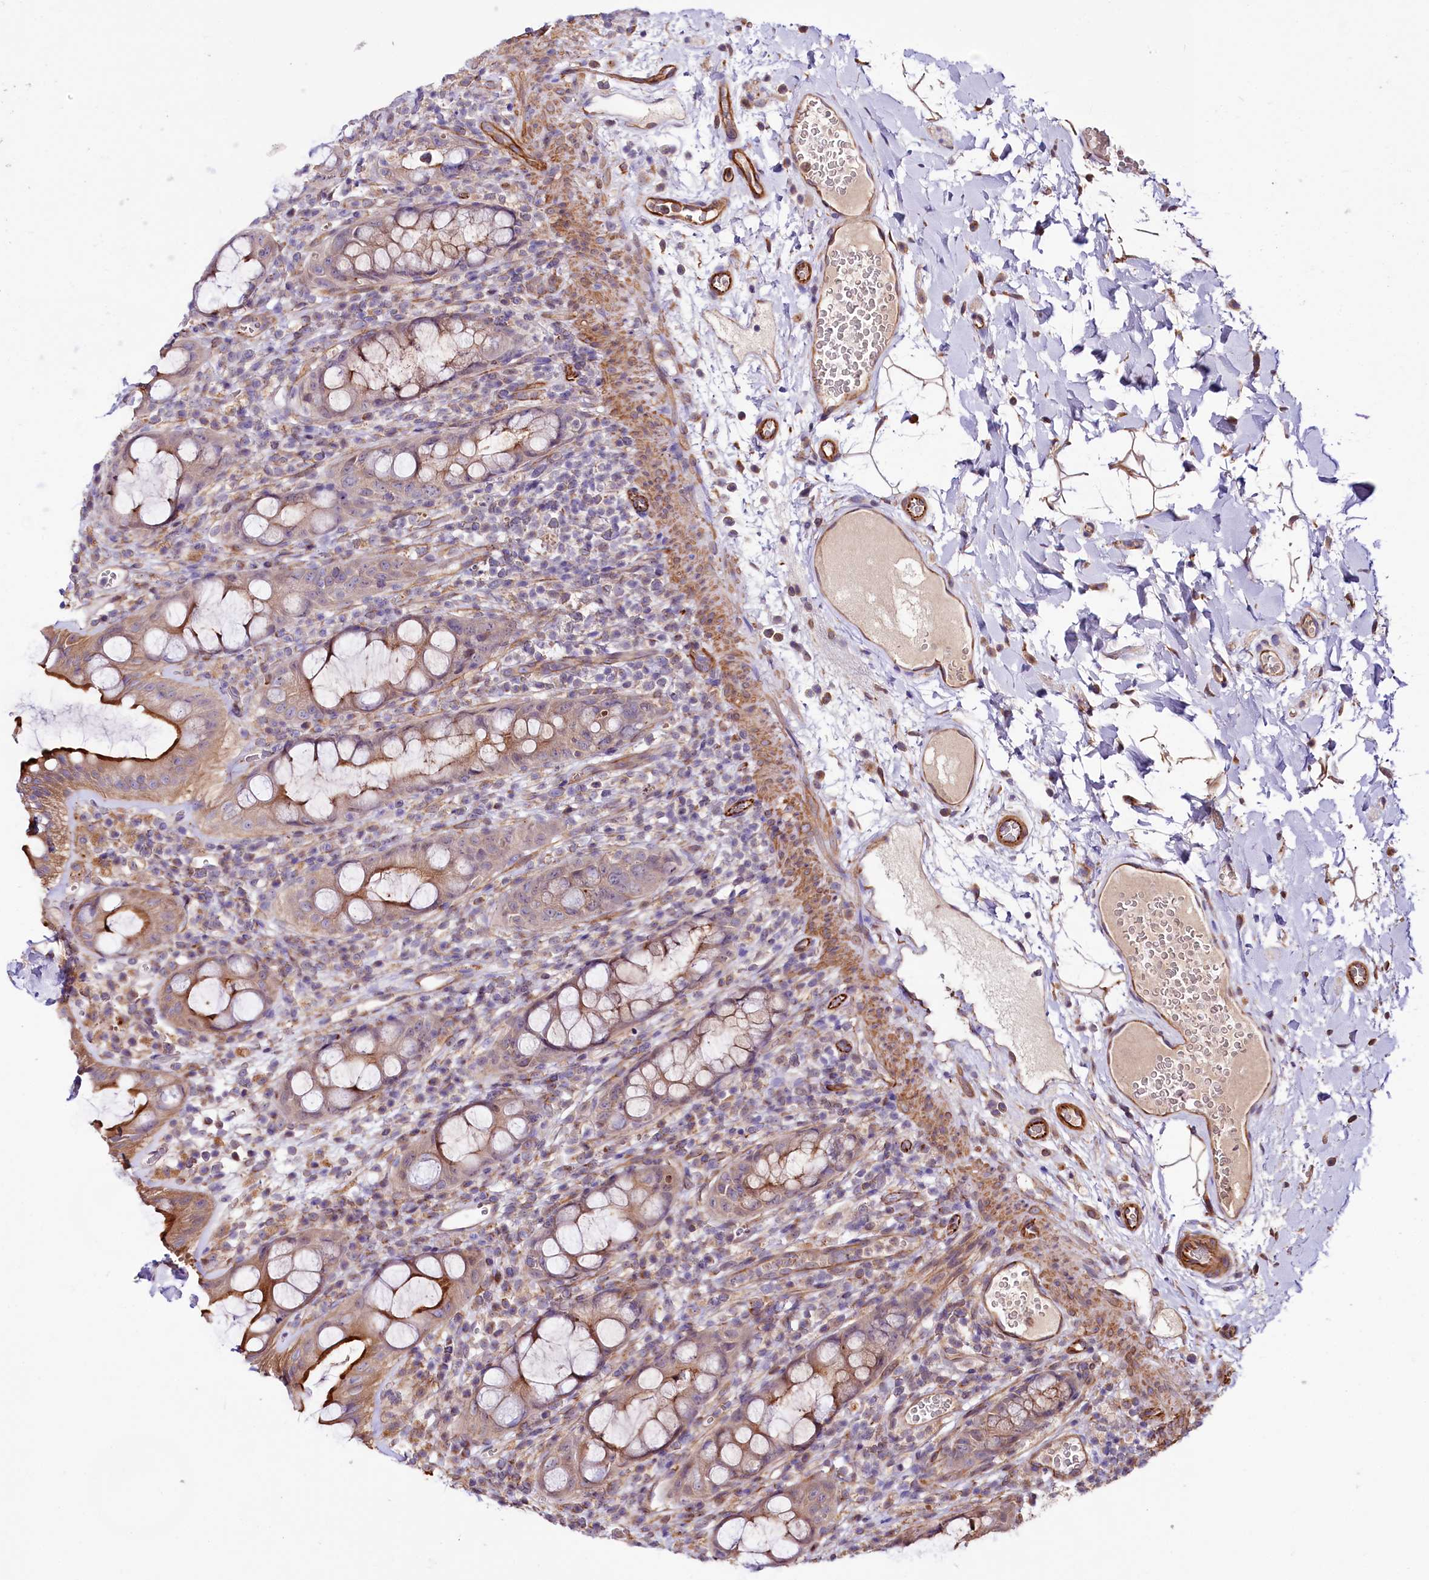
{"staining": {"intensity": "strong", "quantity": "<25%", "location": "cytoplasmic/membranous"}, "tissue": "rectum", "cell_type": "Glandular cells", "image_type": "normal", "snomed": [{"axis": "morphology", "description": "Normal tissue, NOS"}, {"axis": "topography", "description": "Rectum"}], "caption": "Immunohistochemical staining of benign rectum demonstrates <25% levels of strong cytoplasmic/membranous protein expression in about <25% of glandular cells.", "gene": "TTC12", "patient": {"sex": "female", "age": 57}}